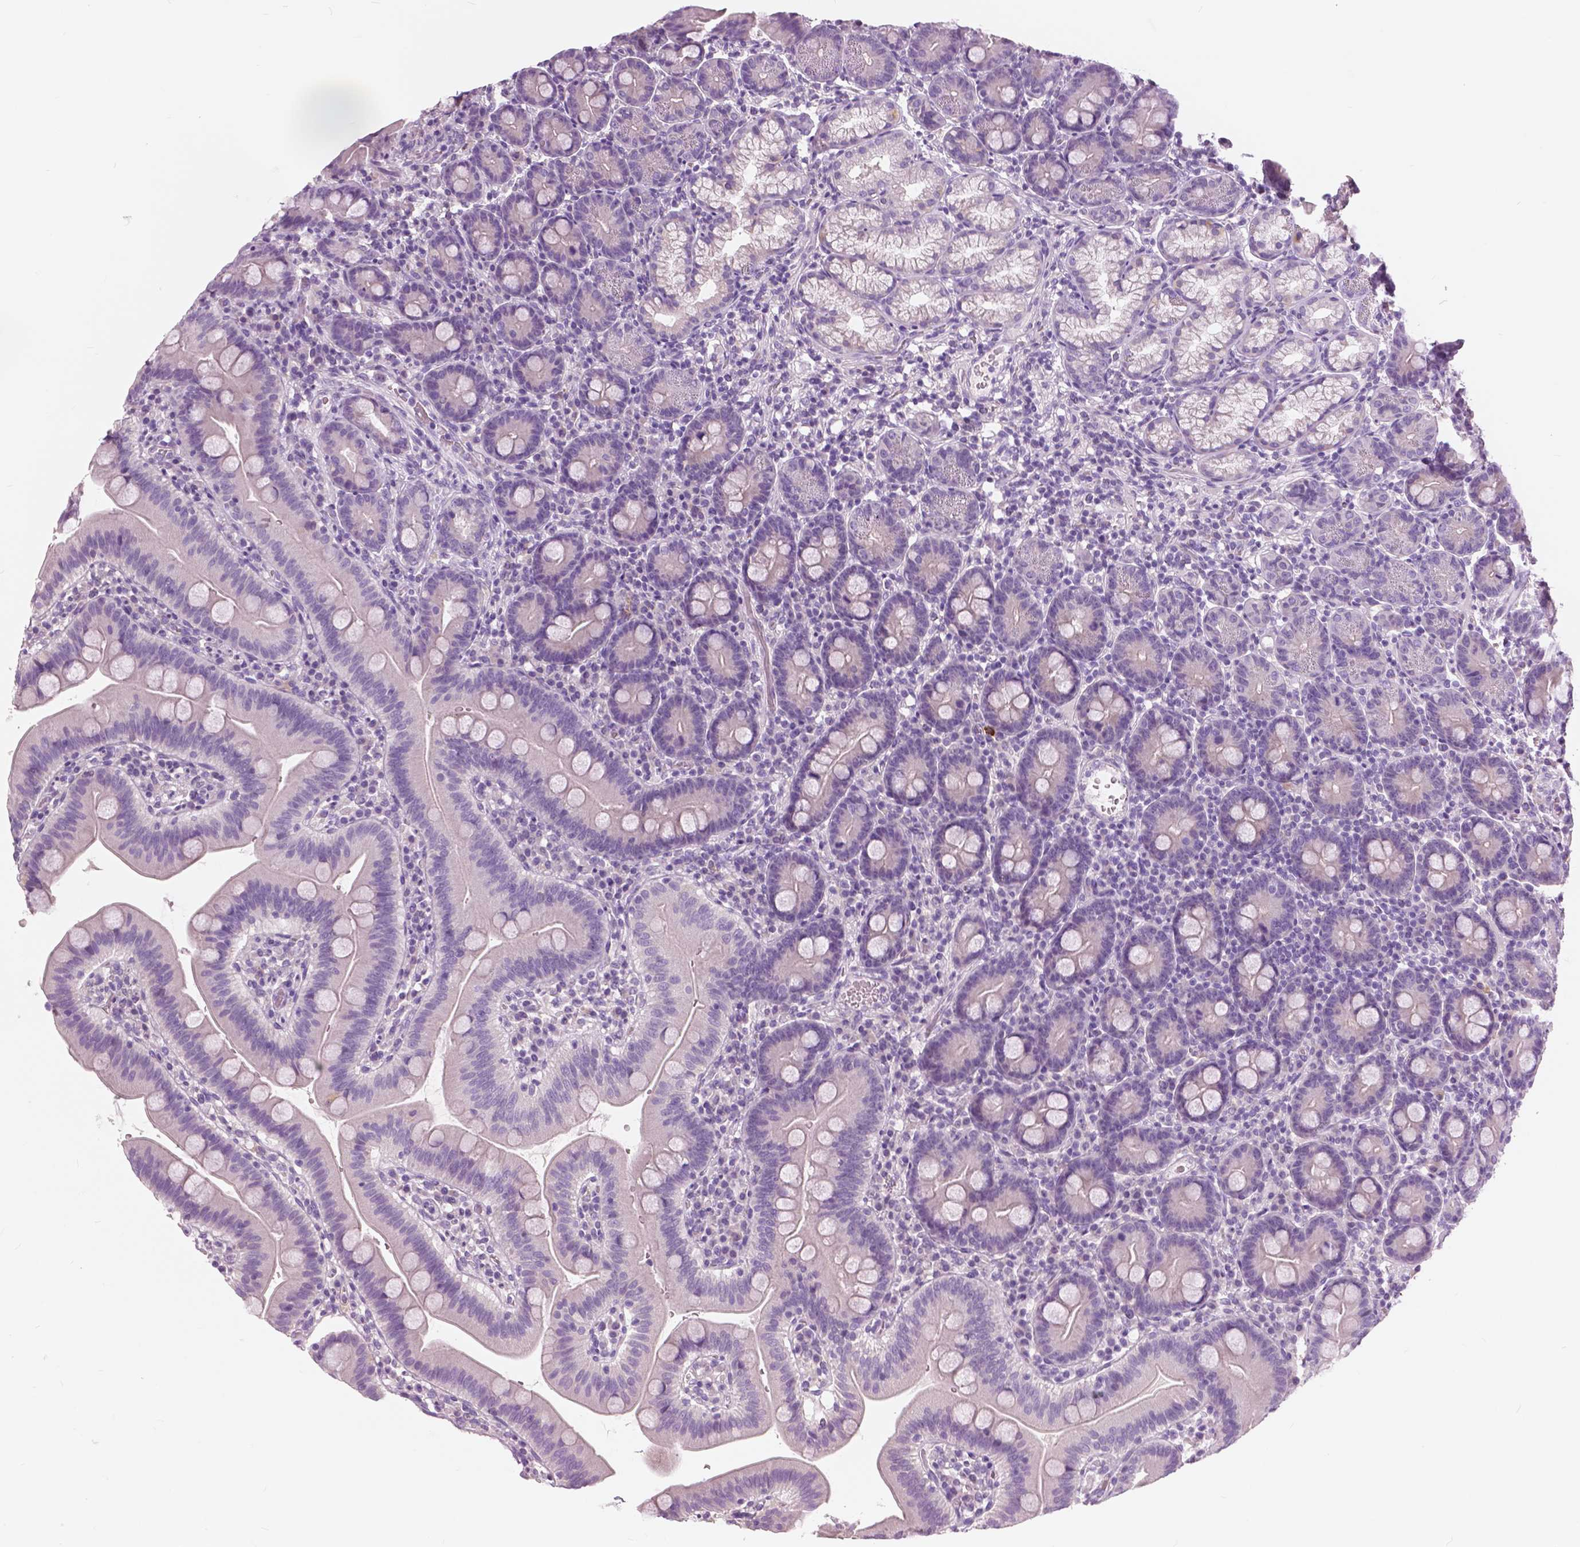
{"staining": {"intensity": "negative", "quantity": "none", "location": "none"}, "tissue": "duodenum", "cell_type": "Glandular cells", "image_type": "normal", "snomed": [{"axis": "morphology", "description": "Normal tissue, NOS"}, {"axis": "topography", "description": "Pancreas"}, {"axis": "topography", "description": "Duodenum"}], "caption": "DAB (3,3'-diaminobenzidine) immunohistochemical staining of normal duodenum displays no significant expression in glandular cells.", "gene": "SERPINI1", "patient": {"sex": "male", "age": 59}}